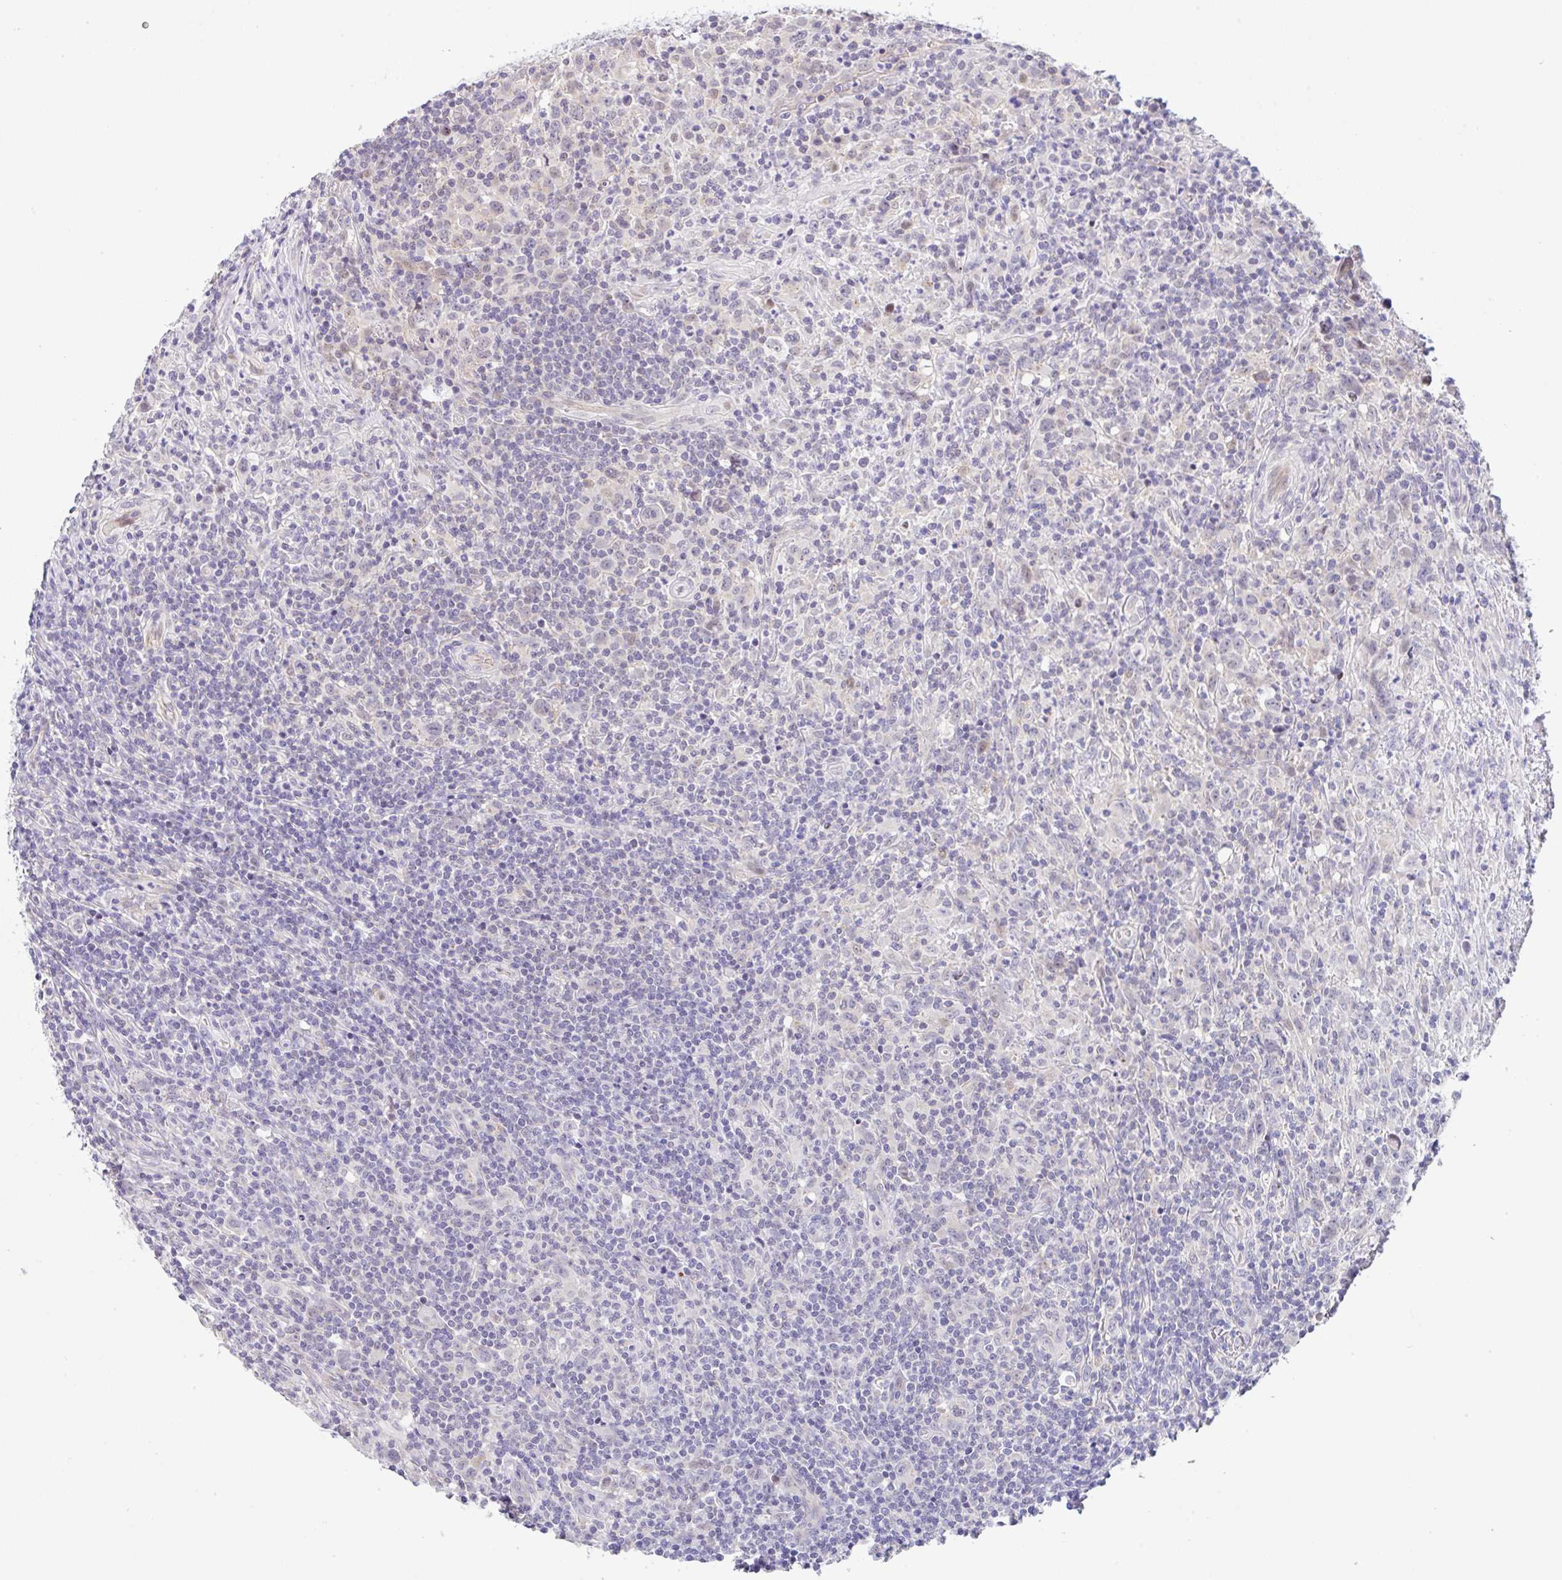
{"staining": {"intensity": "negative", "quantity": "none", "location": "none"}, "tissue": "lymphoma", "cell_type": "Tumor cells", "image_type": "cancer", "snomed": [{"axis": "morphology", "description": "Hodgkin's disease, NOS"}, {"axis": "topography", "description": "Lymph node"}], "caption": "DAB (3,3'-diaminobenzidine) immunohistochemical staining of lymphoma exhibits no significant staining in tumor cells.", "gene": "CGNL1", "patient": {"sex": "female", "age": 18}}